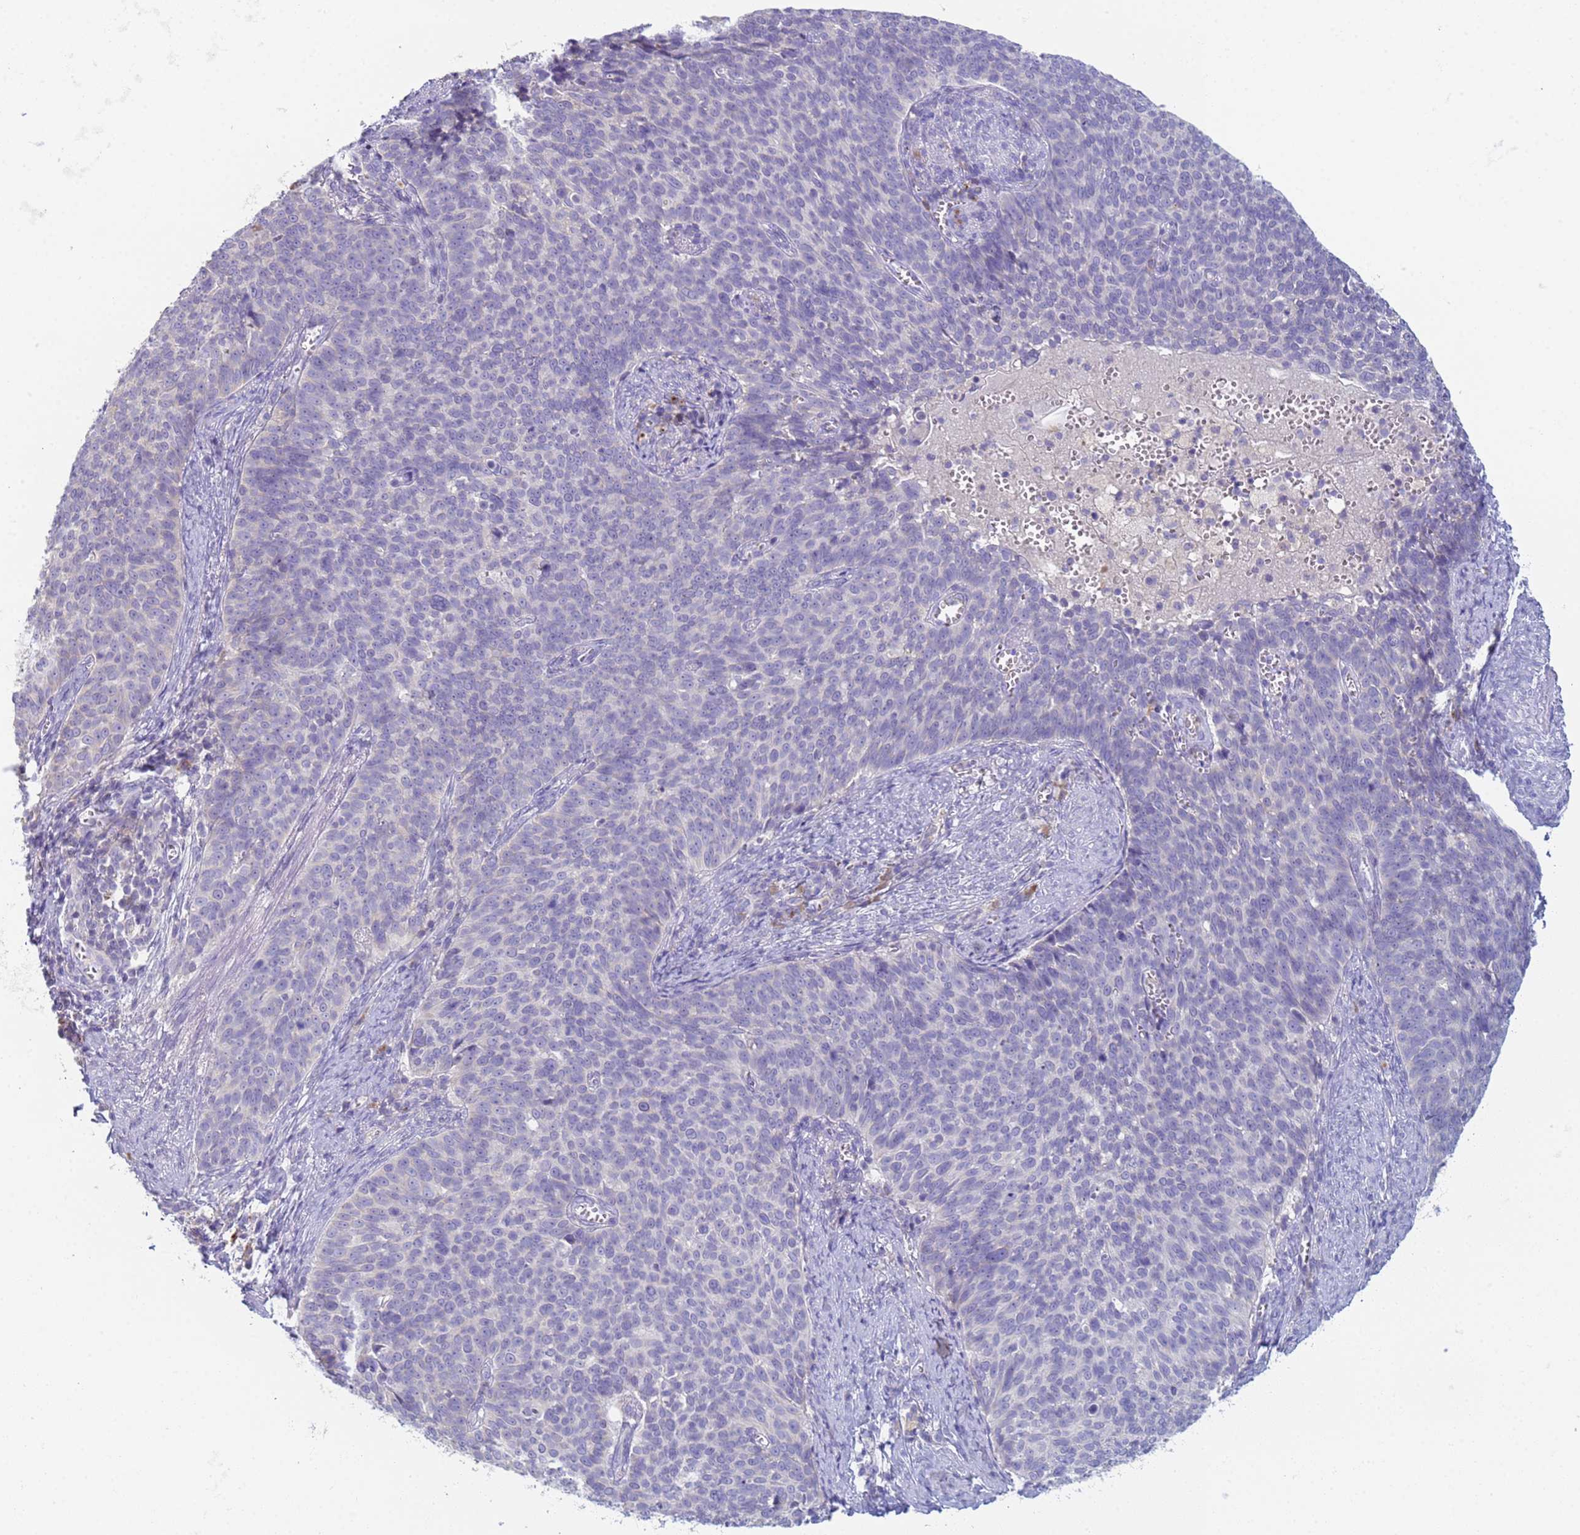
{"staining": {"intensity": "negative", "quantity": "none", "location": "none"}, "tissue": "cervical cancer", "cell_type": "Tumor cells", "image_type": "cancer", "snomed": [{"axis": "morphology", "description": "Normal tissue, NOS"}, {"axis": "morphology", "description": "Squamous cell carcinoma, NOS"}, {"axis": "topography", "description": "Cervix"}], "caption": "Cervical squamous cell carcinoma was stained to show a protein in brown. There is no significant expression in tumor cells.", "gene": "CR1", "patient": {"sex": "female", "age": 39}}